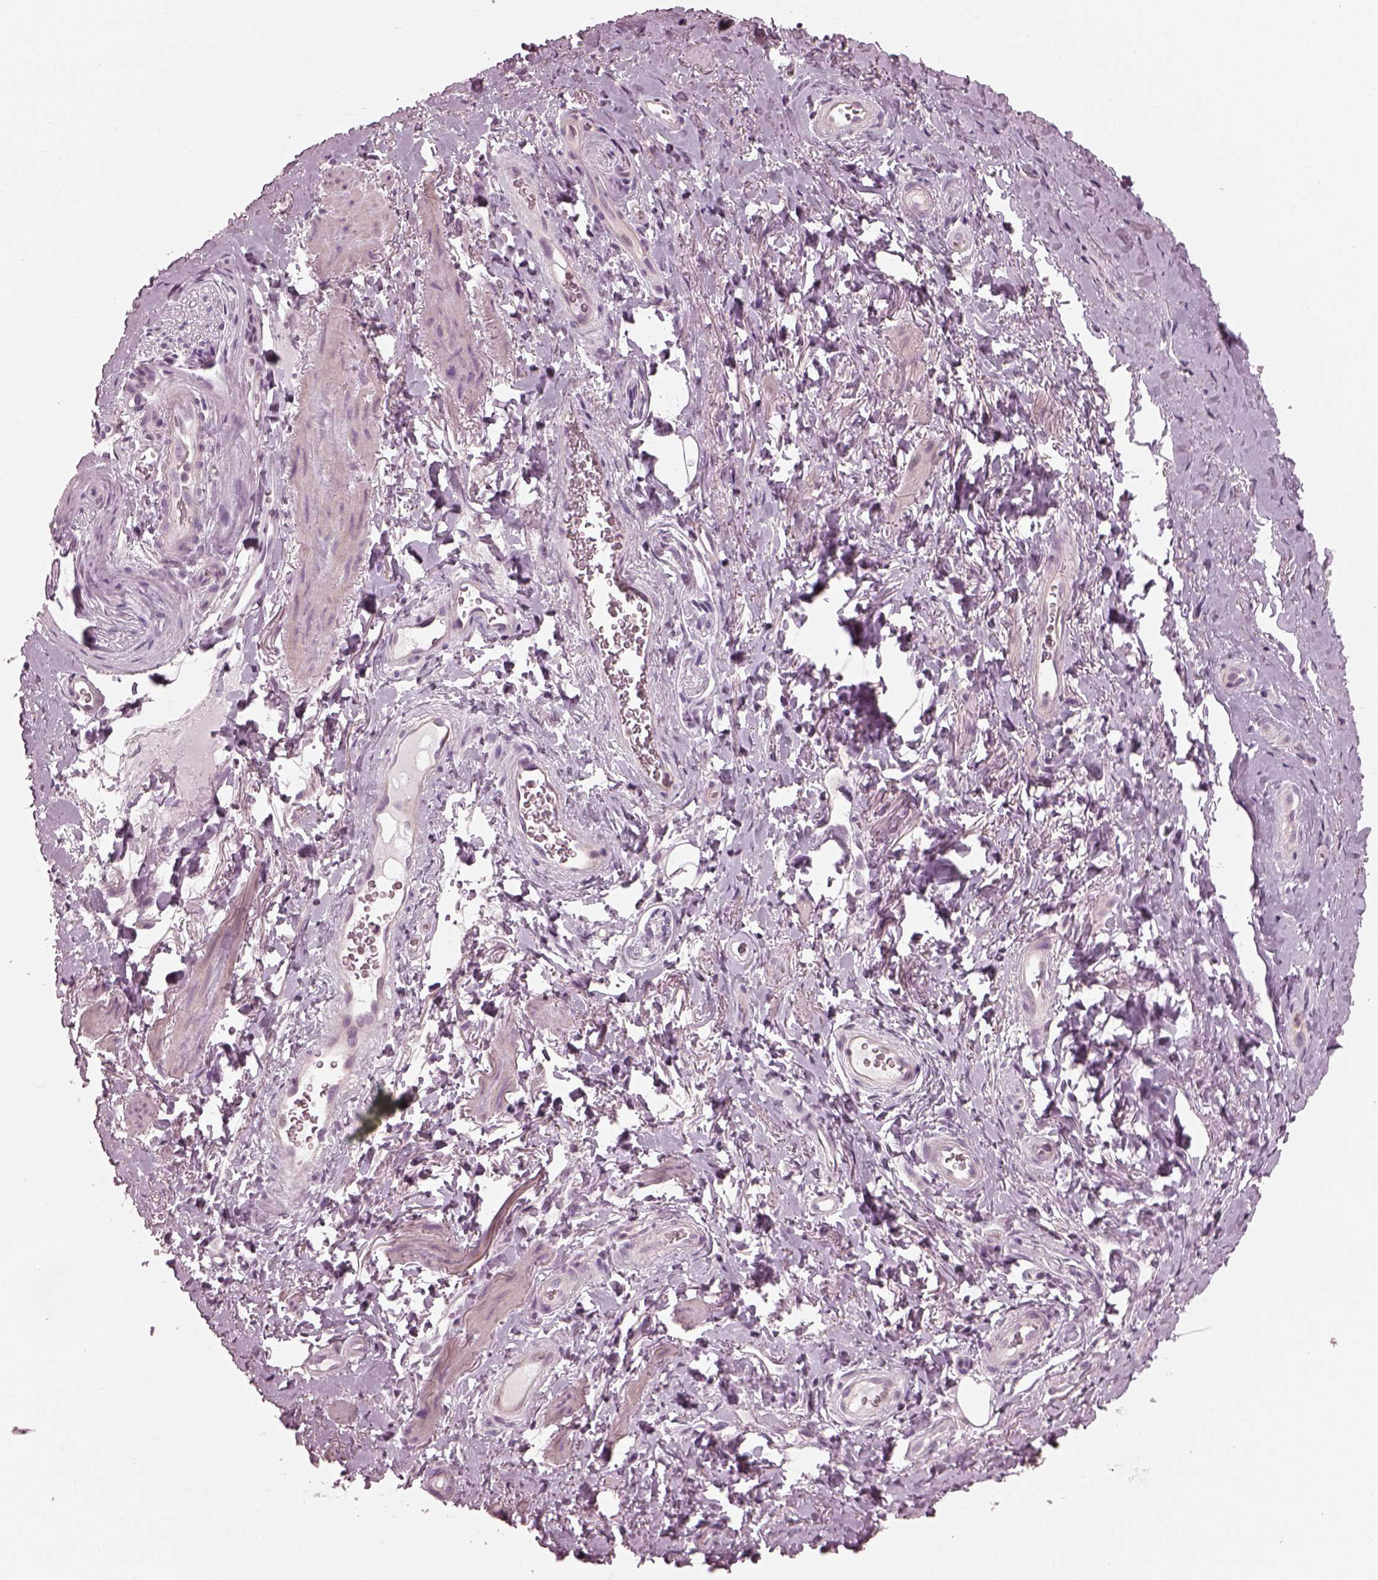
{"staining": {"intensity": "negative", "quantity": "none", "location": "none"}, "tissue": "adipose tissue", "cell_type": "Adipocytes", "image_type": "normal", "snomed": [{"axis": "morphology", "description": "Normal tissue, NOS"}, {"axis": "topography", "description": "Anal"}, {"axis": "topography", "description": "Peripheral nerve tissue"}], "caption": "Immunohistochemistry (IHC) histopathology image of unremarkable adipose tissue: human adipose tissue stained with DAB exhibits no significant protein expression in adipocytes.", "gene": "BFSP1", "patient": {"sex": "male", "age": 53}}